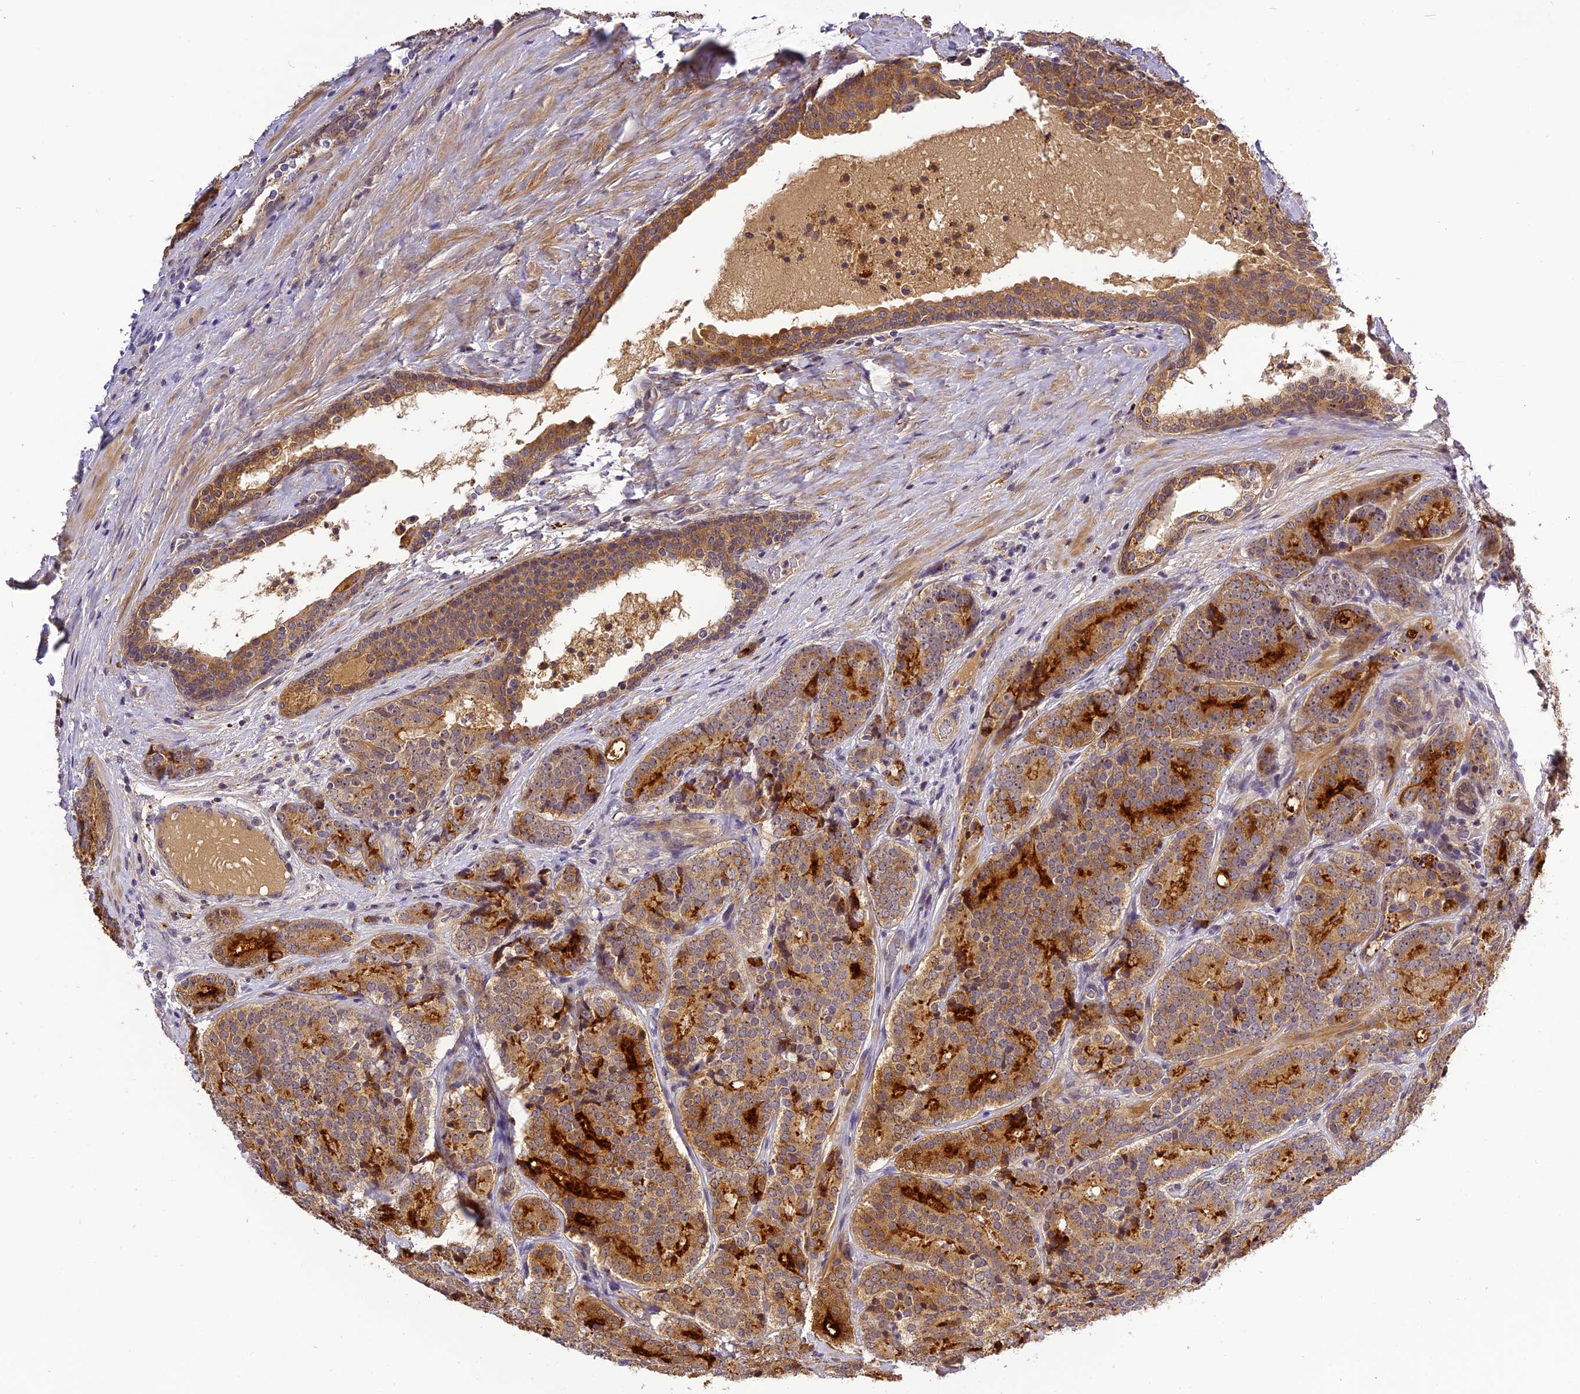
{"staining": {"intensity": "moderate", "quantity": "25%-75%", "location": "cytoplasmic/membranous"}, "tissue": "prostate cancer", "cell_type": "Tumor cells", "image_type": "cancer", "snomed": [{"axis": "morphology", "description": "Adenocarcinoma, High grade"}, {"axis": "topography", "description": "Prostate"}], "caption": "The immunohistochemical stain labels moderate cytoplasmic/membranous expression in tumor cells of prostate cancer tissue. (DAB (3,3'-diaminobenzidine) = brown stain, brightfield microscopy at high magnification).", "gene": "FNIP2", "patient": {"sex": "male", "age": 56}}